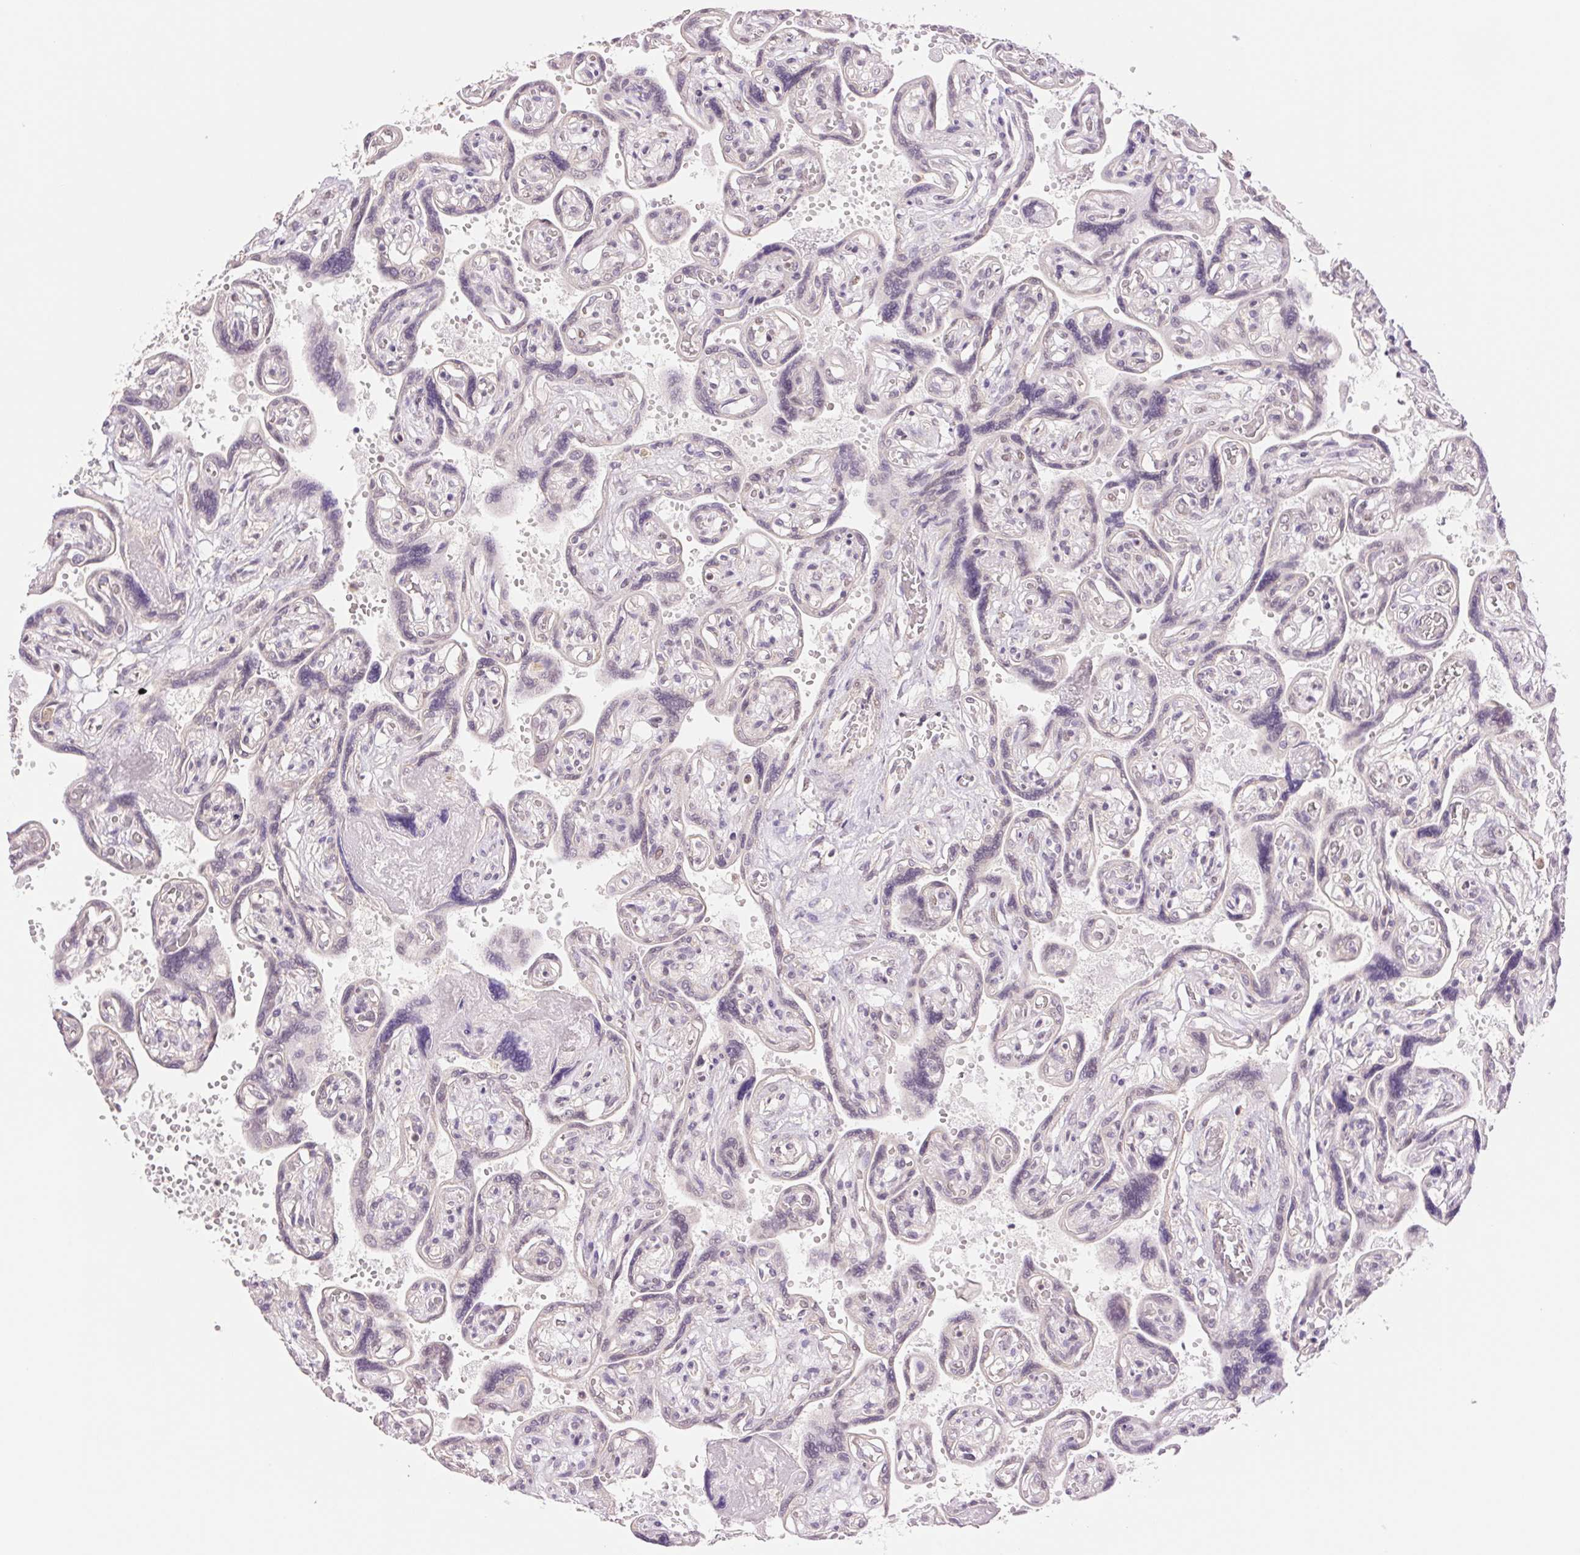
{"staining": {"intensity": "weak", "quantity": ">75%", "location": "nuclear"}, "tissue": "placenta", "cell_type": "Decidual cells", "image_type": "normal", "snomed": [{"axis": "morphology", "description": "Normal tissue, NOS"}, {"axis": "topography", "description": "Placenta"}], "caption": "Decidual cells reveal low levels of weak nuclear positivity in about >75% of cells in normal human placenta.", "gene": "RPRD1B", "patient": {"sex": "female", "age": 32}}